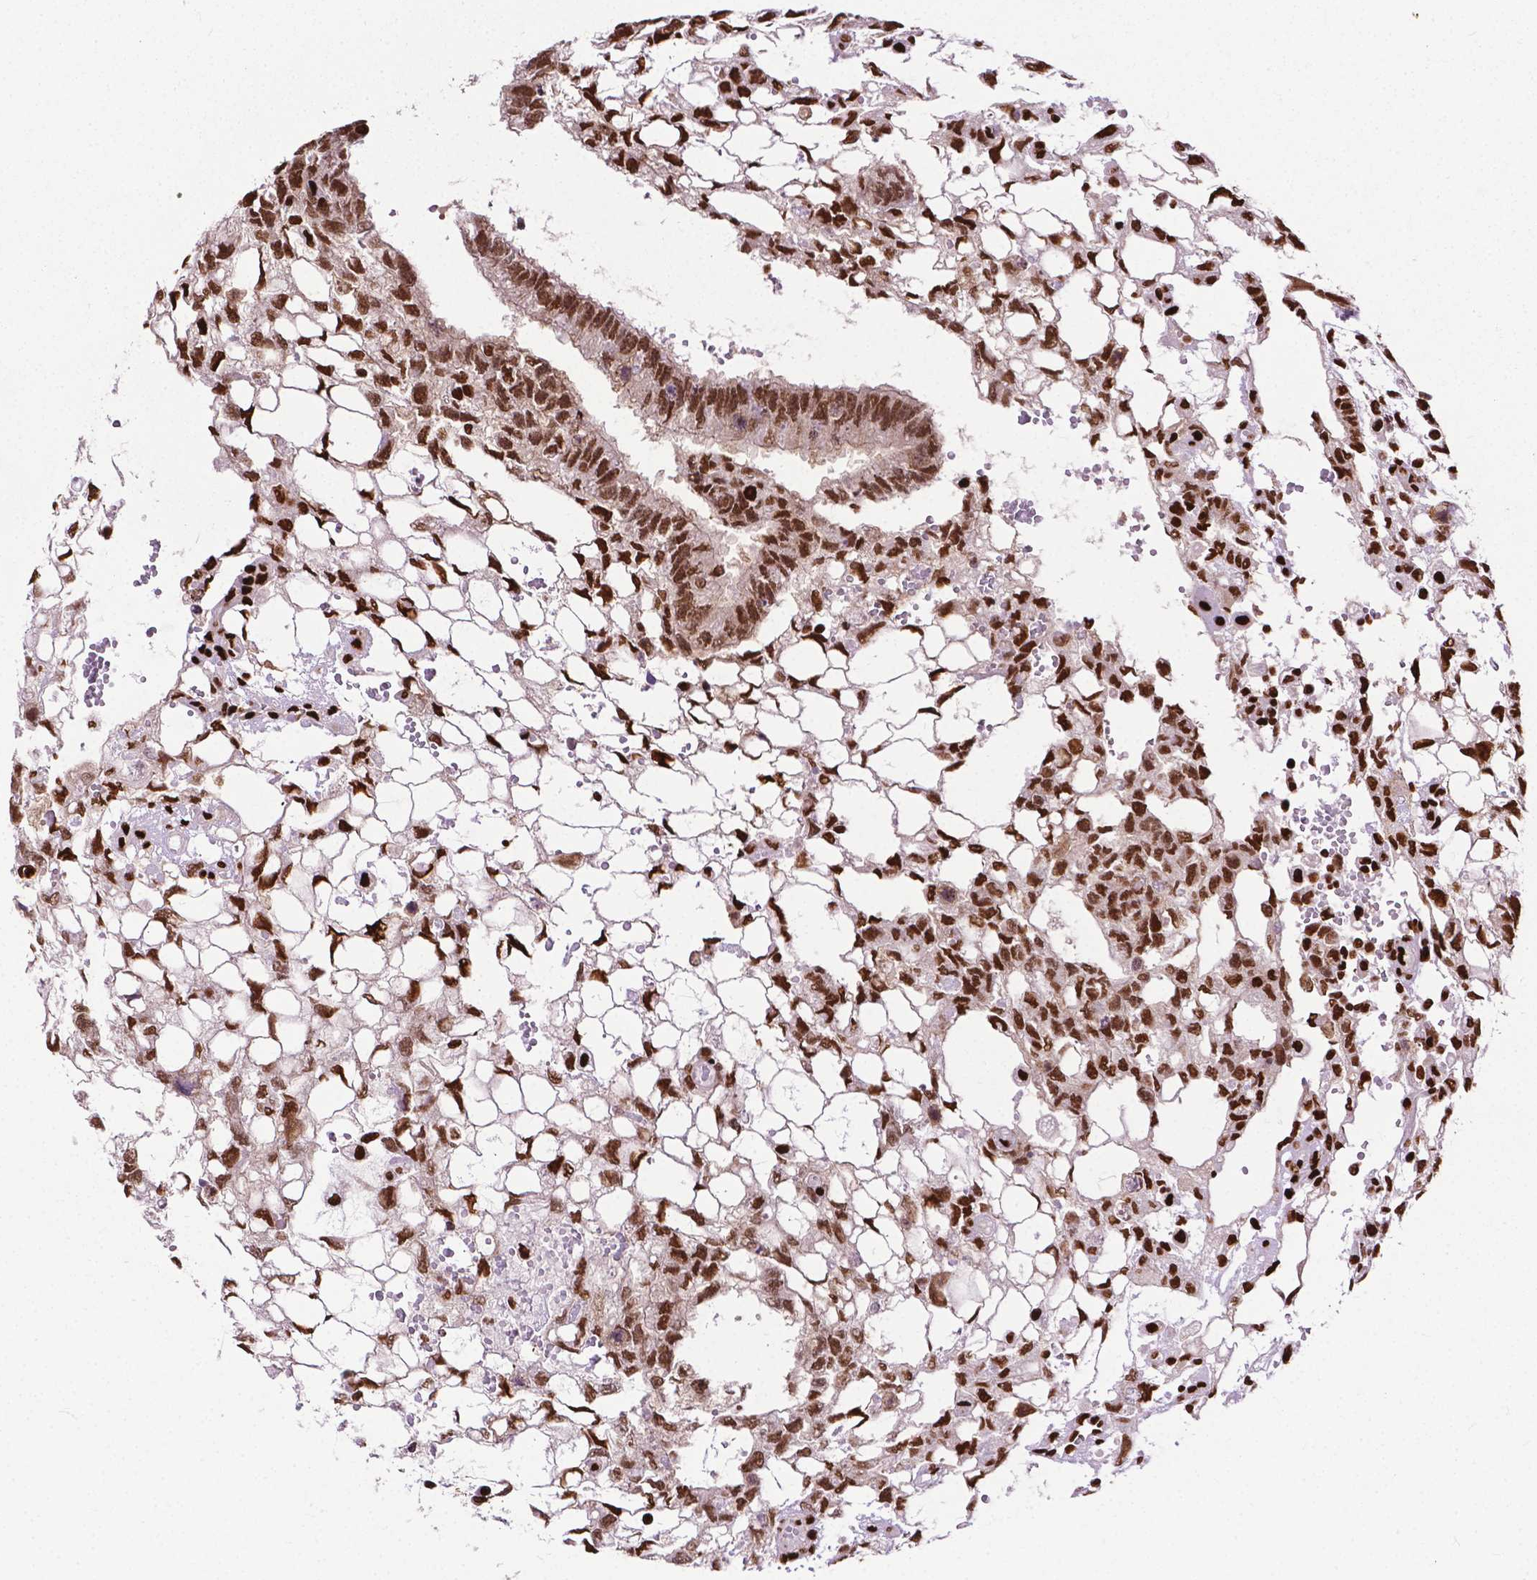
{"staining": {"intensity": "moderate", "quantity": ">75%", "location": "nuclear"}, "tissue": "testis cancer", "cell_type": "Tumor cells", "image_type": "cancer", "snomed": [{"axis": "morphology", "description": "Carcinoma, Embryonal, NOS"}, {"axis": "topography", "description": "Testis"}], "caption": "Human testis embryonal carcinoma stained with a brown dye reveals moderate nuclear positive expression in approximately >75% of tumor cells.", "gene": "SMIM5", "patient": {"sex": "male", "age": 32}}